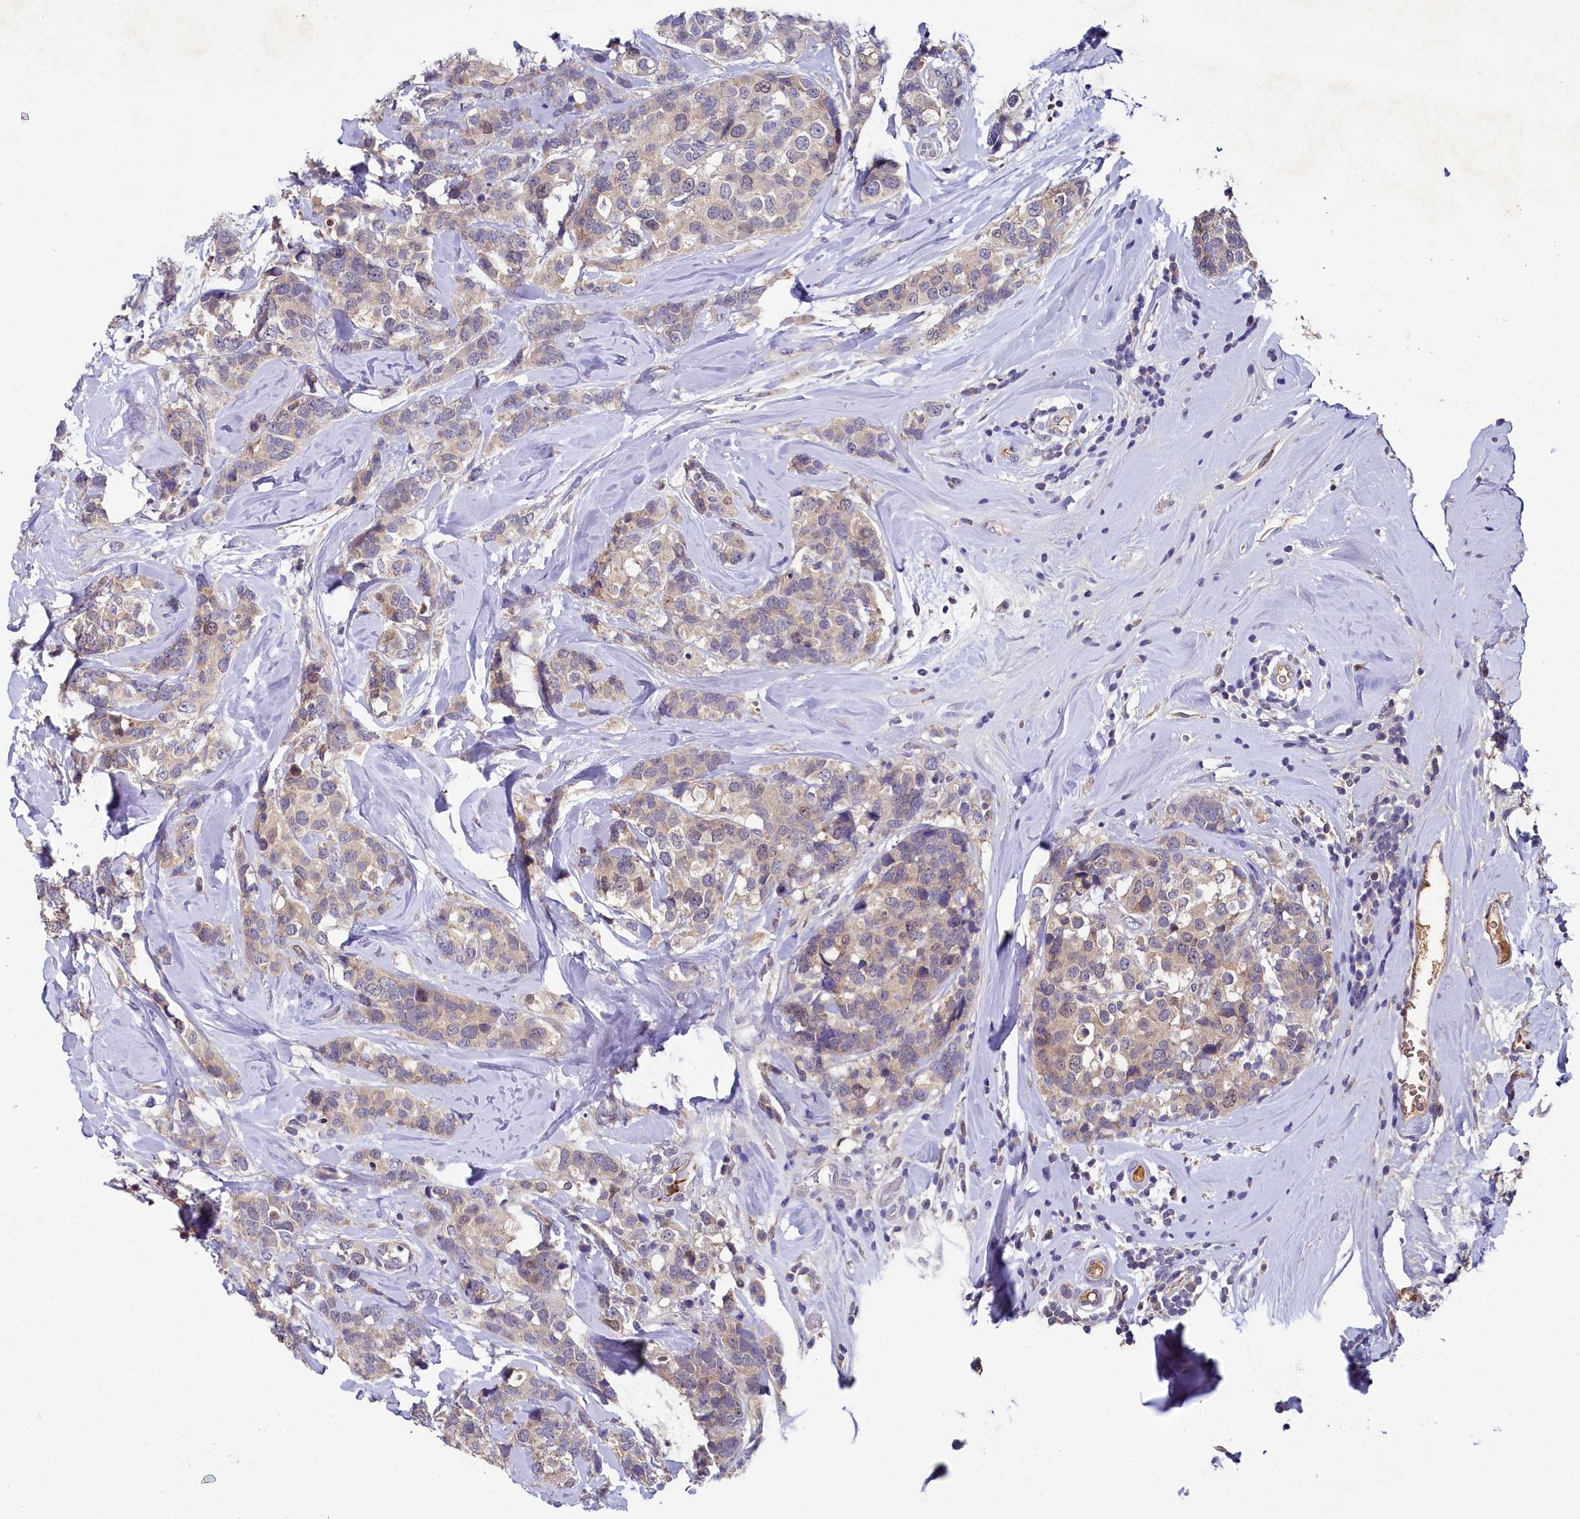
{"staining": {"intensity": "weak", "quantity": "25%-75%", "location": "cytoplasmic/membranous"}, "tissue": "breast cancer", "cell_type": "Tumor cells", "image_type": "cancer", "snomed": [{"axis": "morphology", "description": "Lobular carcinoma"}, {"axis": "topography", "description": "Breast"}], "caption": "Breast cancer was stained to show a protein in brown. There is low levels of weak cytoplasmic/membranous staining in about 25%-75% of tumor cells.", "gene": "SPINK9", "patient": {"sex": "female", "age": 59}}